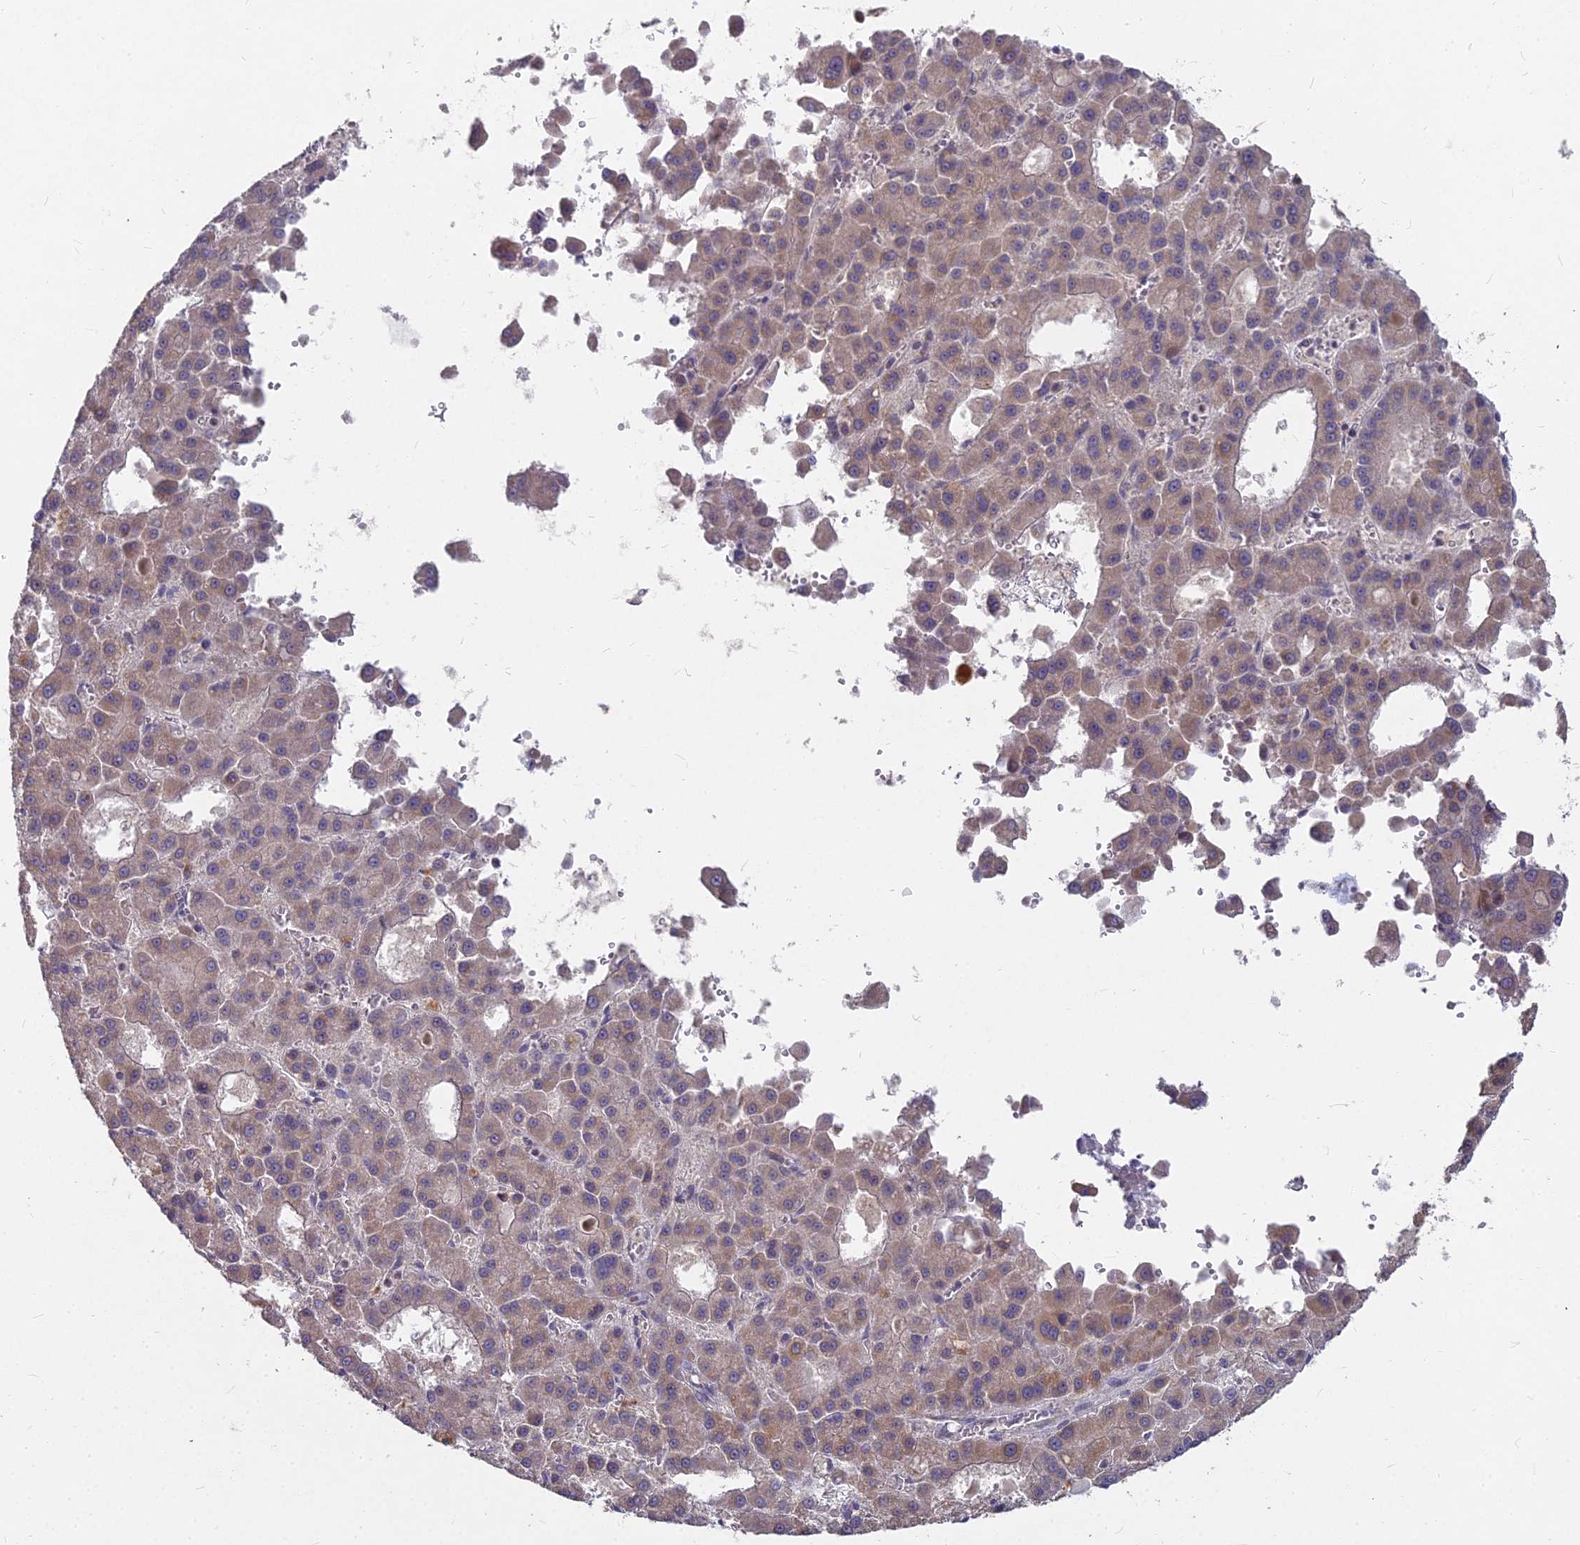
{"staining": {"intensity": "moderate", "quantity": ">75%", "location": "cytoplasmic/membranous"}, "tissue": "liver cancer", "cell_type": "Tumor cells", "image_type": "cancer", "snomed": [{"axis": "morphology", "description": "Carcinoma, Hepatocellular, NOS"}, {"axis": "topography", "description": "Liver"}], "caption": "Immunohistochemistry (DAB) staining of liver hepatocellular carcinoma demonstrates moderate cytoplasmic/membranous protein positivity in about >75% of tumor cells.", "gene": "MICU2", "patient": {"sex": "male", "age": 70}}